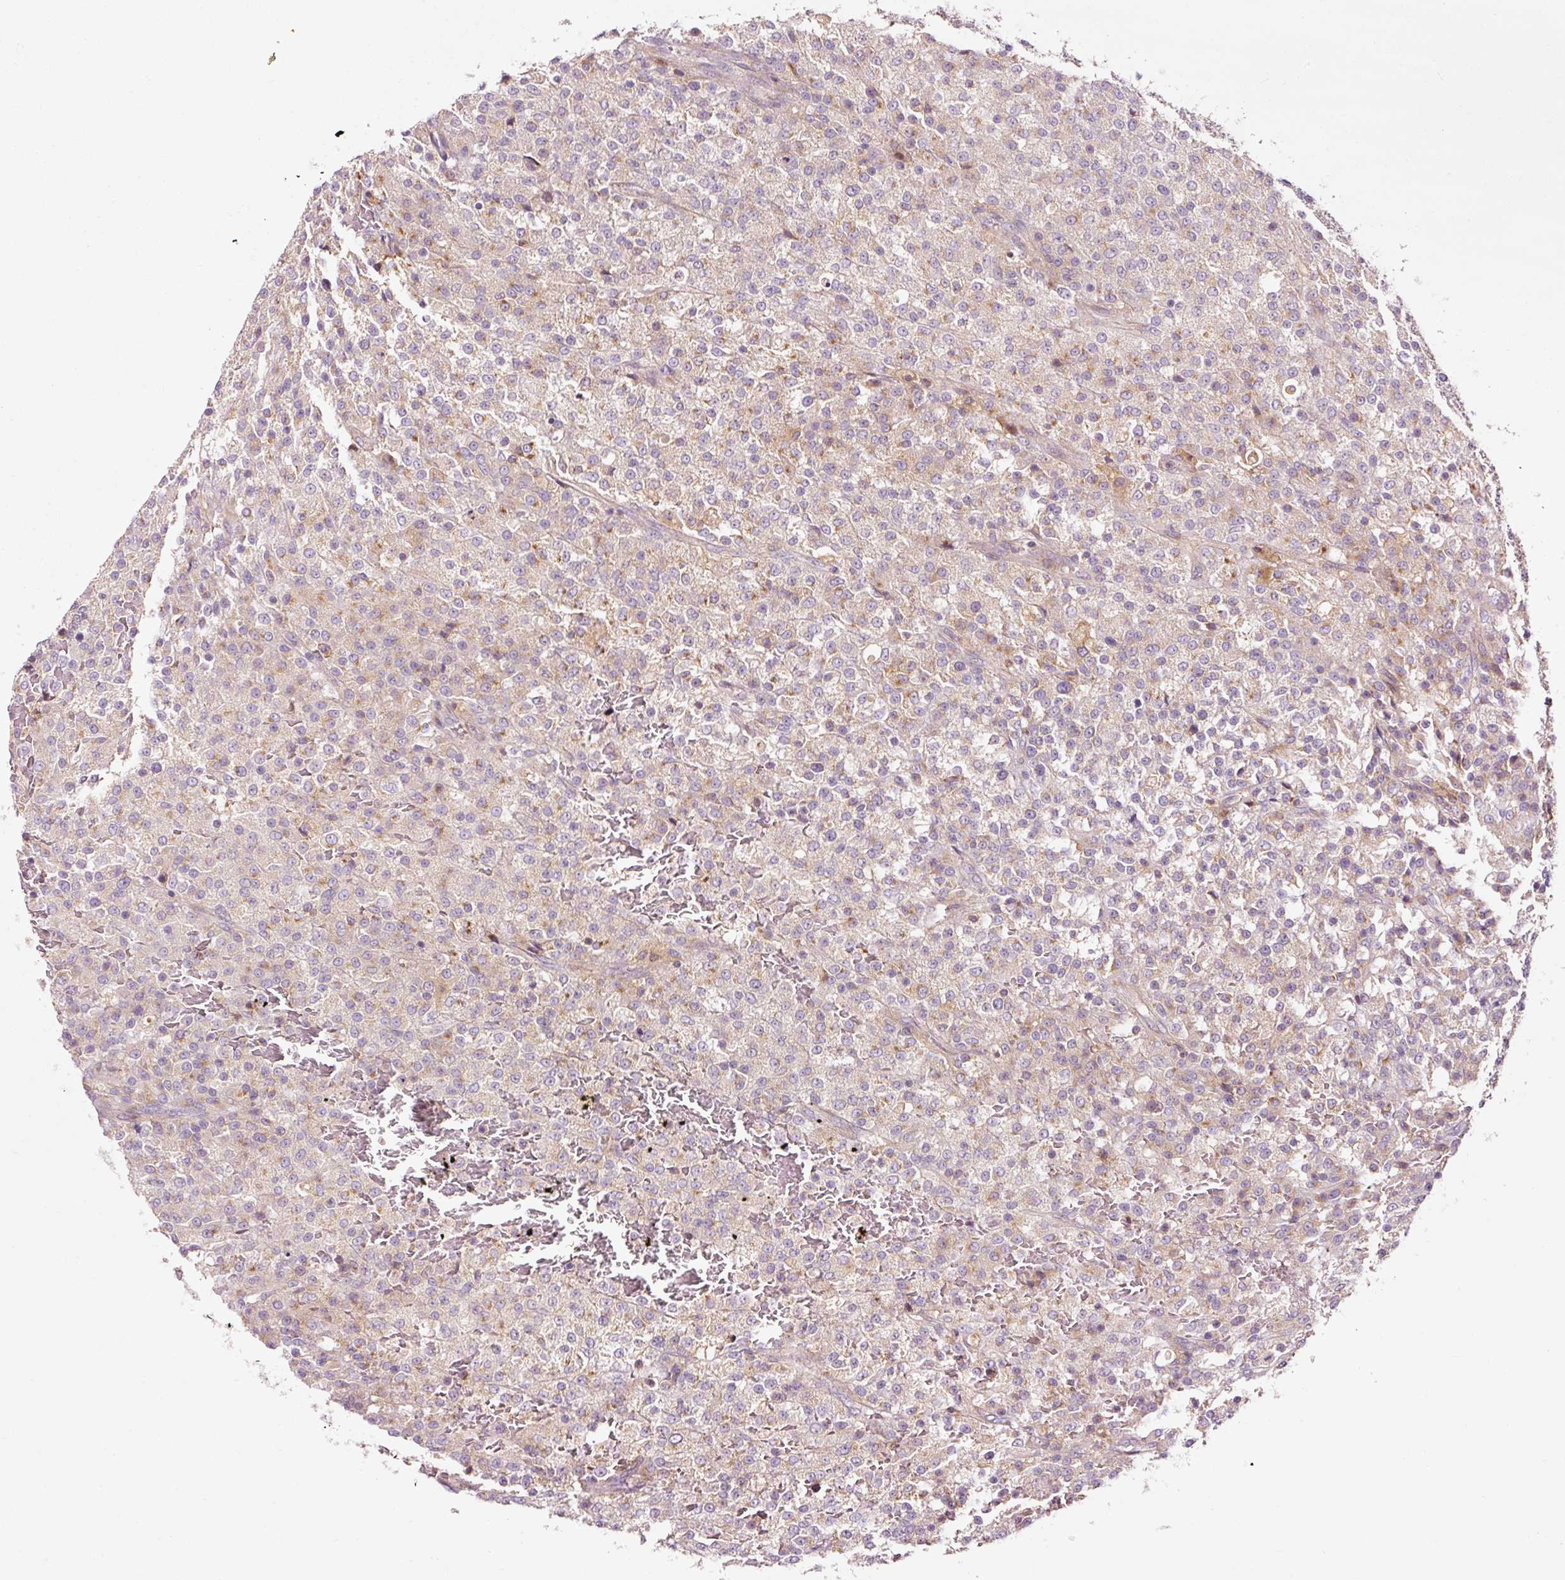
{"staining": {"intensity": "weak", "quantity": "<25%", "location": "cytoplasmic/membranous"}, "tissue": "testis cancer", "cell_type": "Tumor cells", "image_type": "cancer", "snomed": [{"axis": "morphology", "description": "Seminoma, NOS"}, {"axis": "topography", "description": "Testis"}], "caption": "Testis seminoma stained for a protein using IHC shows no expression tumor cells.", "gene": "NAPA", "patient": {"sex": "male", "age": 59}}